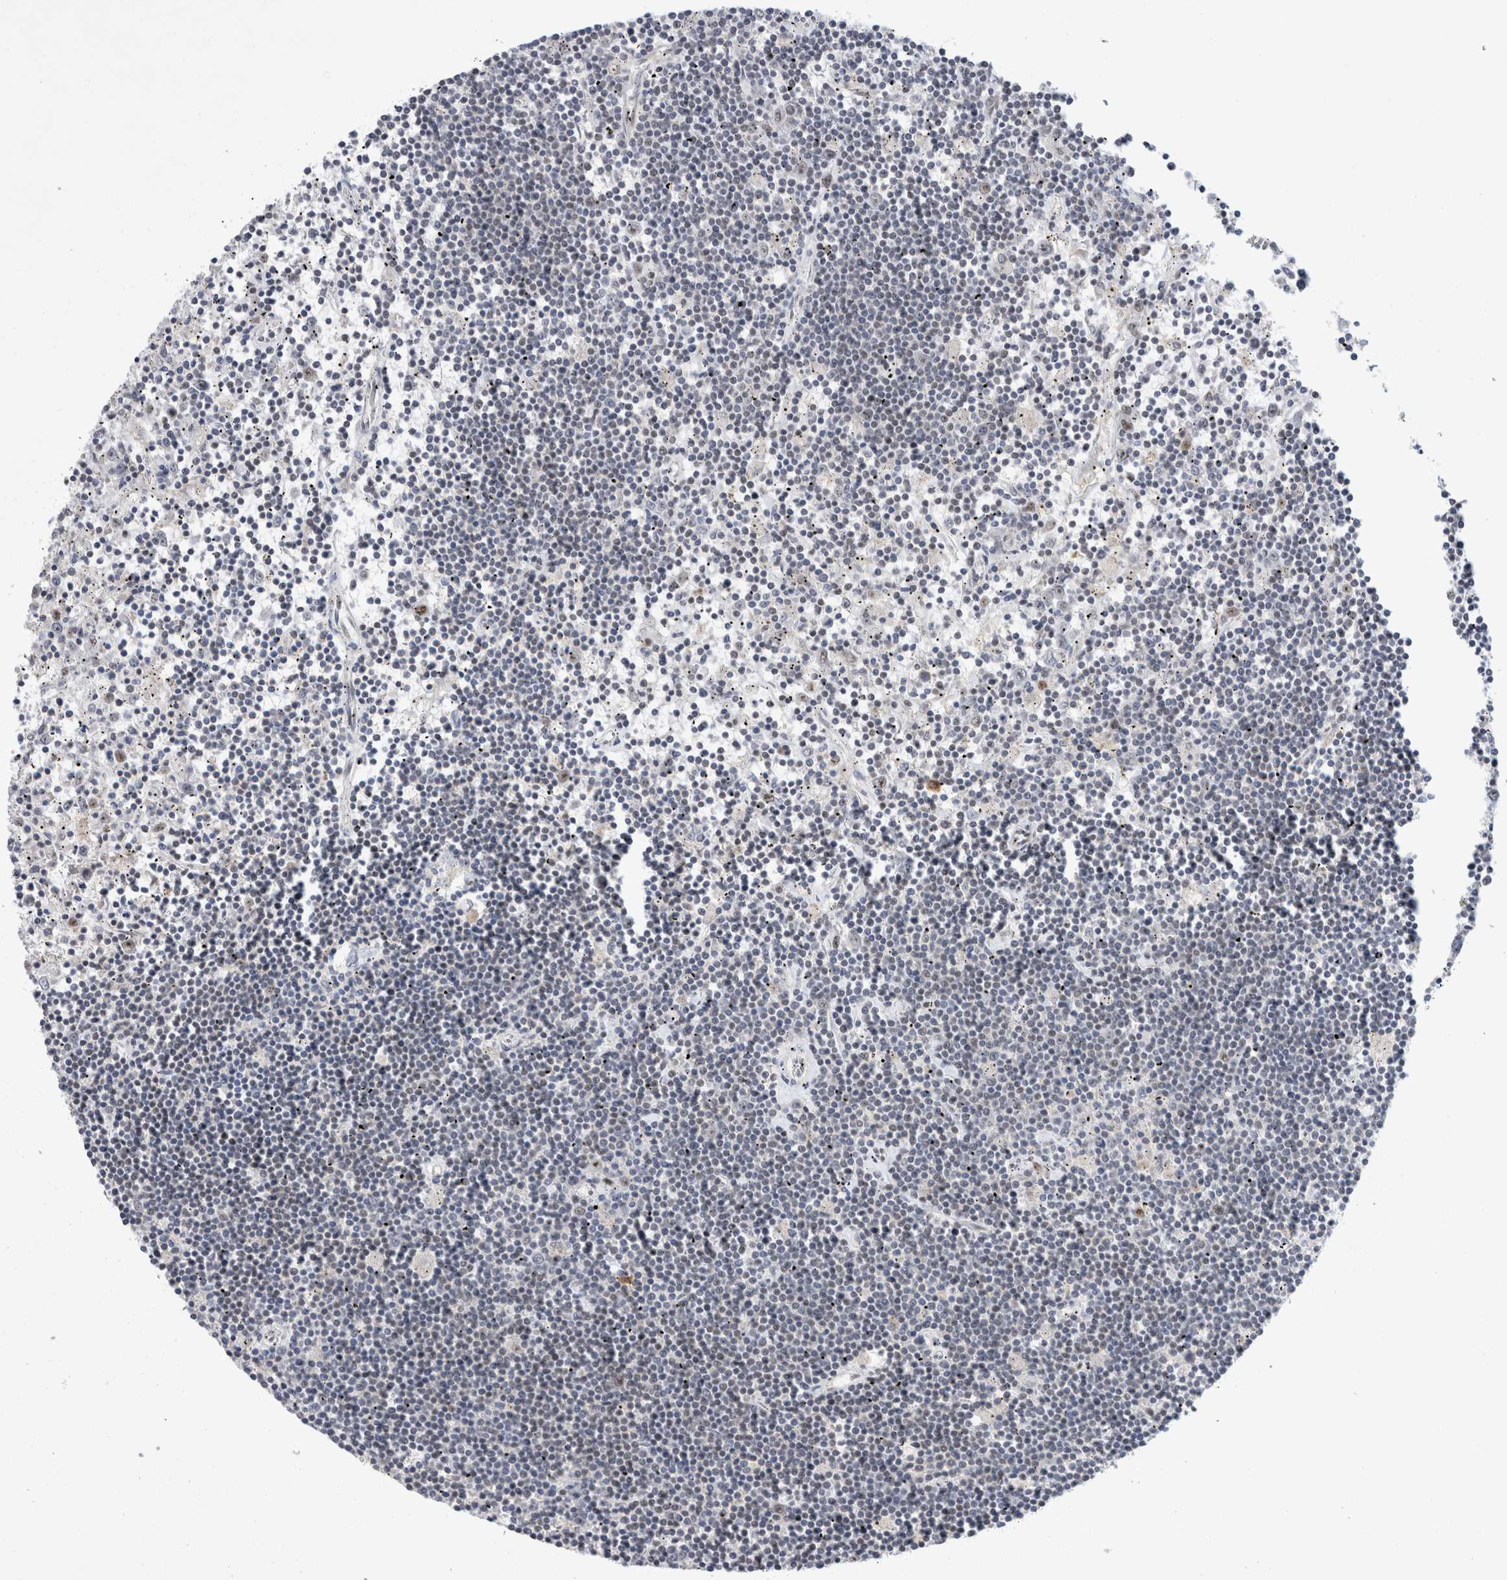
{"staining": {"intensity": "negative", "quantity": "none", "location": "none"}, "tissue": "lymphoma", "cell_type": "Tumor cells", "image_type": "cancer", "snomed": [{"axis": "morphology", "description": "Malignant lymphoma, non-Hodgkin's type, Low grade"}, {"axis": "topography", "description": "Spleen"}], "caption": "Immunohistochemistry (IHC) histopathology image of human lymphoma stained for a protein (brown), which shows no staining in tumor cells.", "gene": "HESX1", "patient": {"sex": "male", "age": 76}}